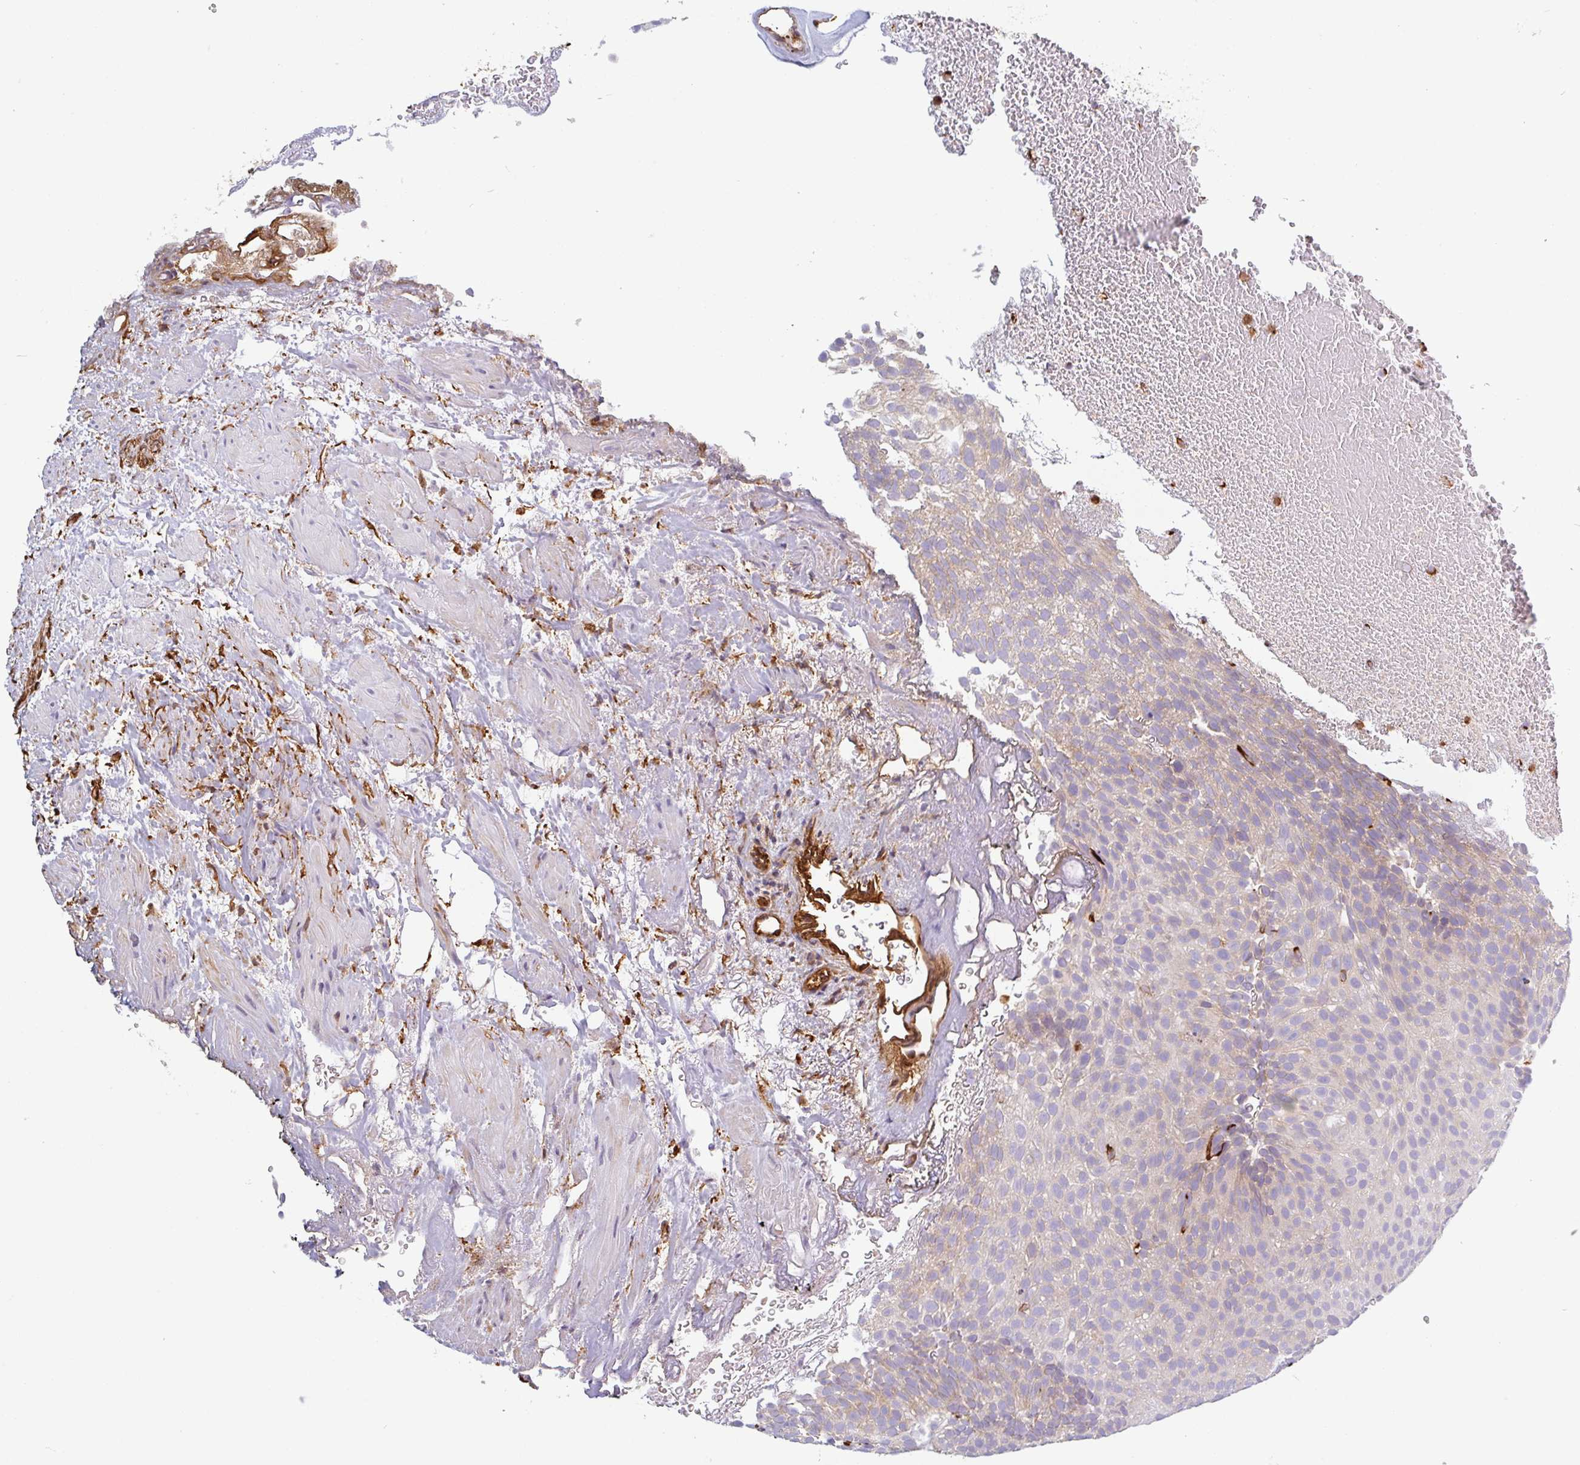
{"staining": {"intensity": "weak", "quantity": "<25%", "location": "cytoplasmic/membranous"}, "tissue": "urothelial cancer", "cell_type": "Tumor cells", "image_type": "cancer", "snomed": [{"axis": "morphology", "description": "Urothelial carcinoma, Low grade"}, {"axis": "topography", "description": "Urinary bladder"}], "caption": "A micrograph of human urothelial cancer is negative for staining in tumor cells.", "gene": "PPFIA1", "patient": {"sex": "male", "age": 78}}